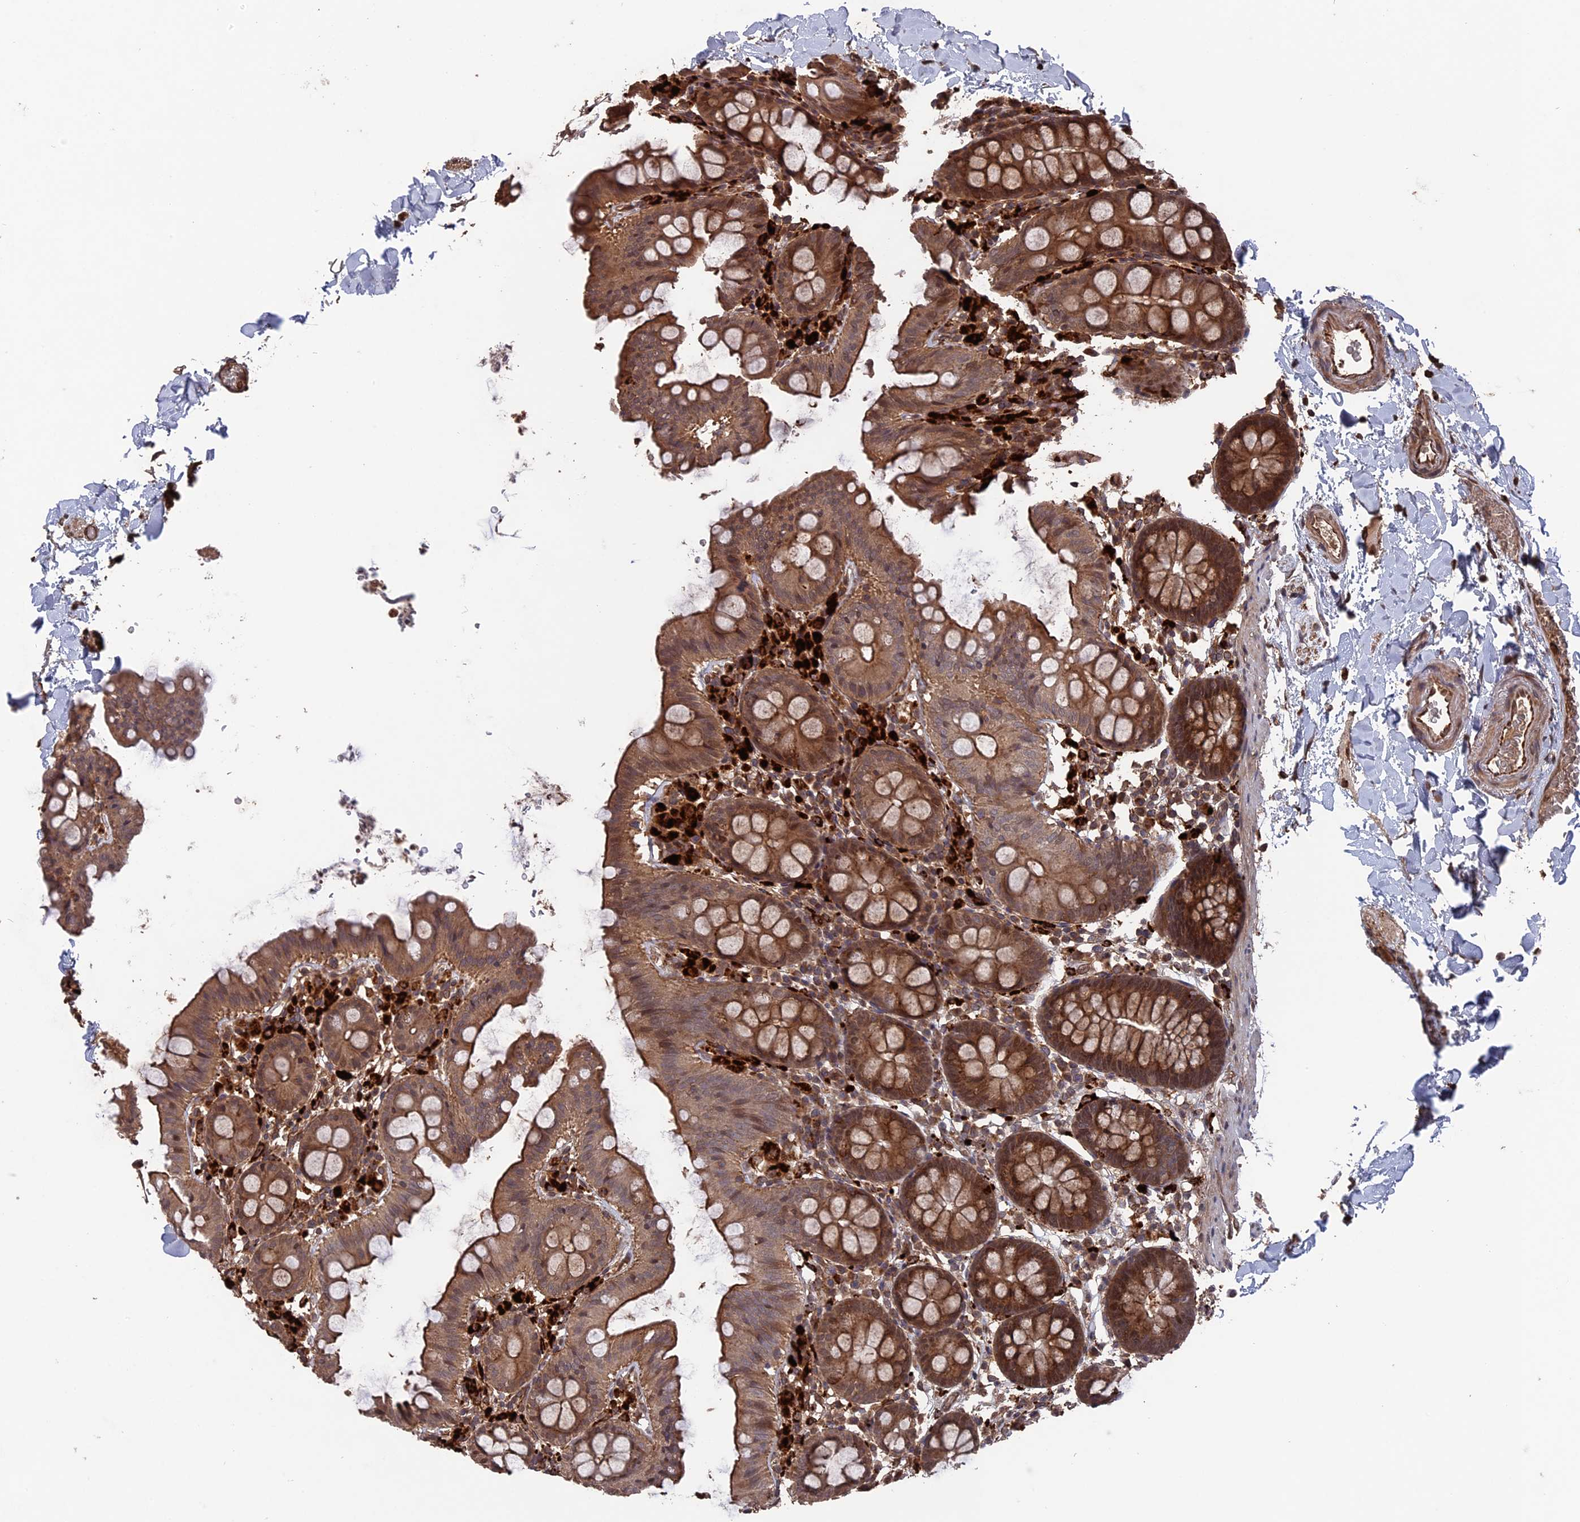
{"staining": {"intensity": "strong", "quantity": ">75%", "location": "cytoplasmic/membranous"}, "tissue": "colon", "cell_type": "Endothelial cells", "image_type": "normal", "snomed": [{"axis": "morphology", "description": "Normal tissue, NOS"}, {"axis": "topography", "description": "Colon"}], "caption": "The image demonstrates staining of benign colon, revealing strong cytoplasmic/membranous protein staining (brown color) within endothelial cells. (Brightfield microscopy of DAB IHC at high magnification).", "gene": "TELO2", "patient": {"sex": "male", "age": 75}}